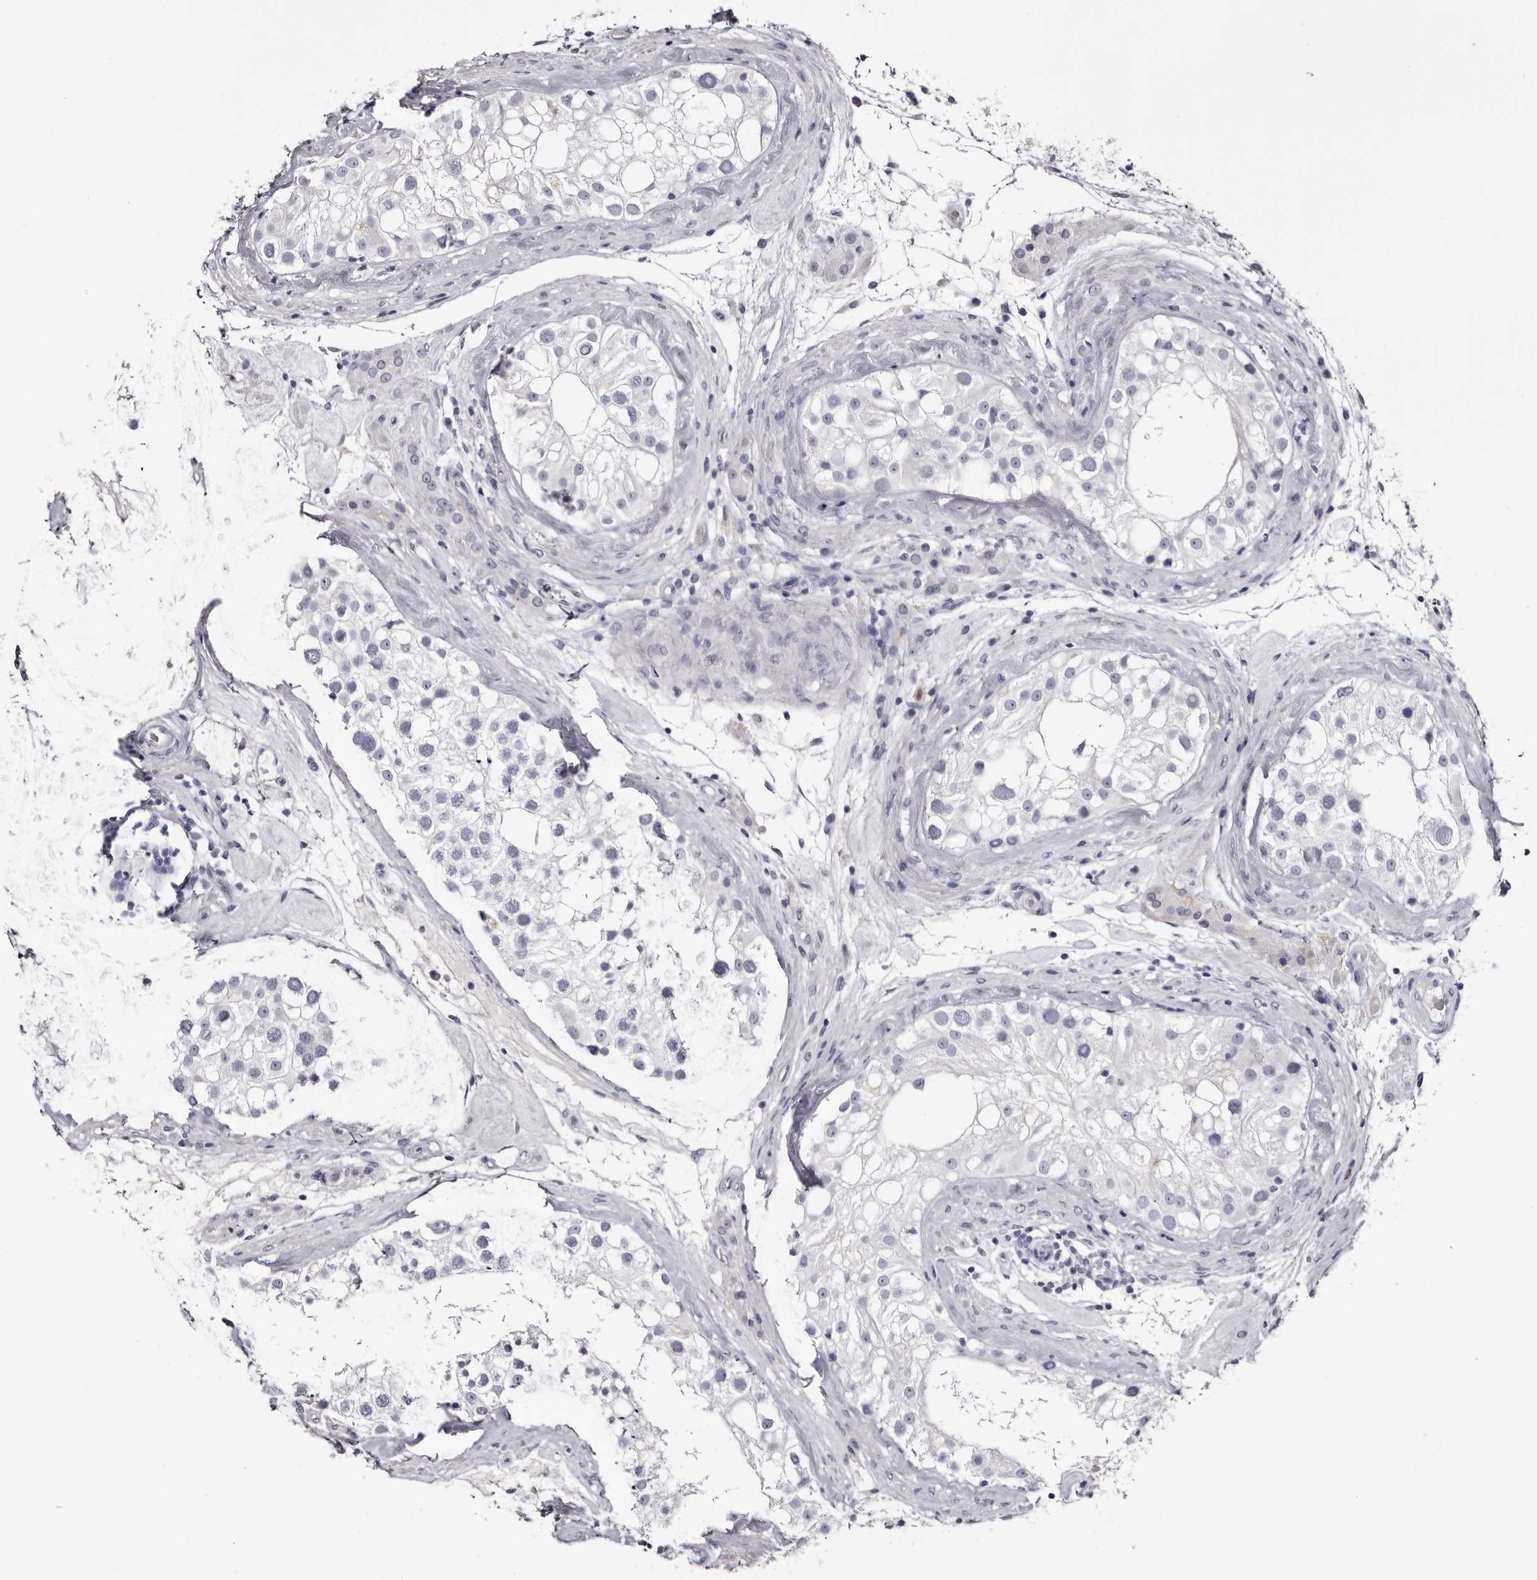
{"staining": {"intensity": "negative", "quantity": "none", "location": "none"}, "tissue": "testis", "cell_type": "Cells in seminiferous ducts", "image_type": "normal", "snomed": [{"axis": "morphology", "description": "Normal tissue, NOS"}, {"axis": "topography", "description": "Testis"}], "caption": "DAB immunohistochemical staining of unremarkable human testis demonstrates no significant expression in cells in seminiferous ducts. (Stains: DAB immunohistochemistry with hematoxylin counter stain, Microscopy: brightfield microscopy at high magnification).", "gene": "CA6", "patient": {"sex": "male", "age": 46}}